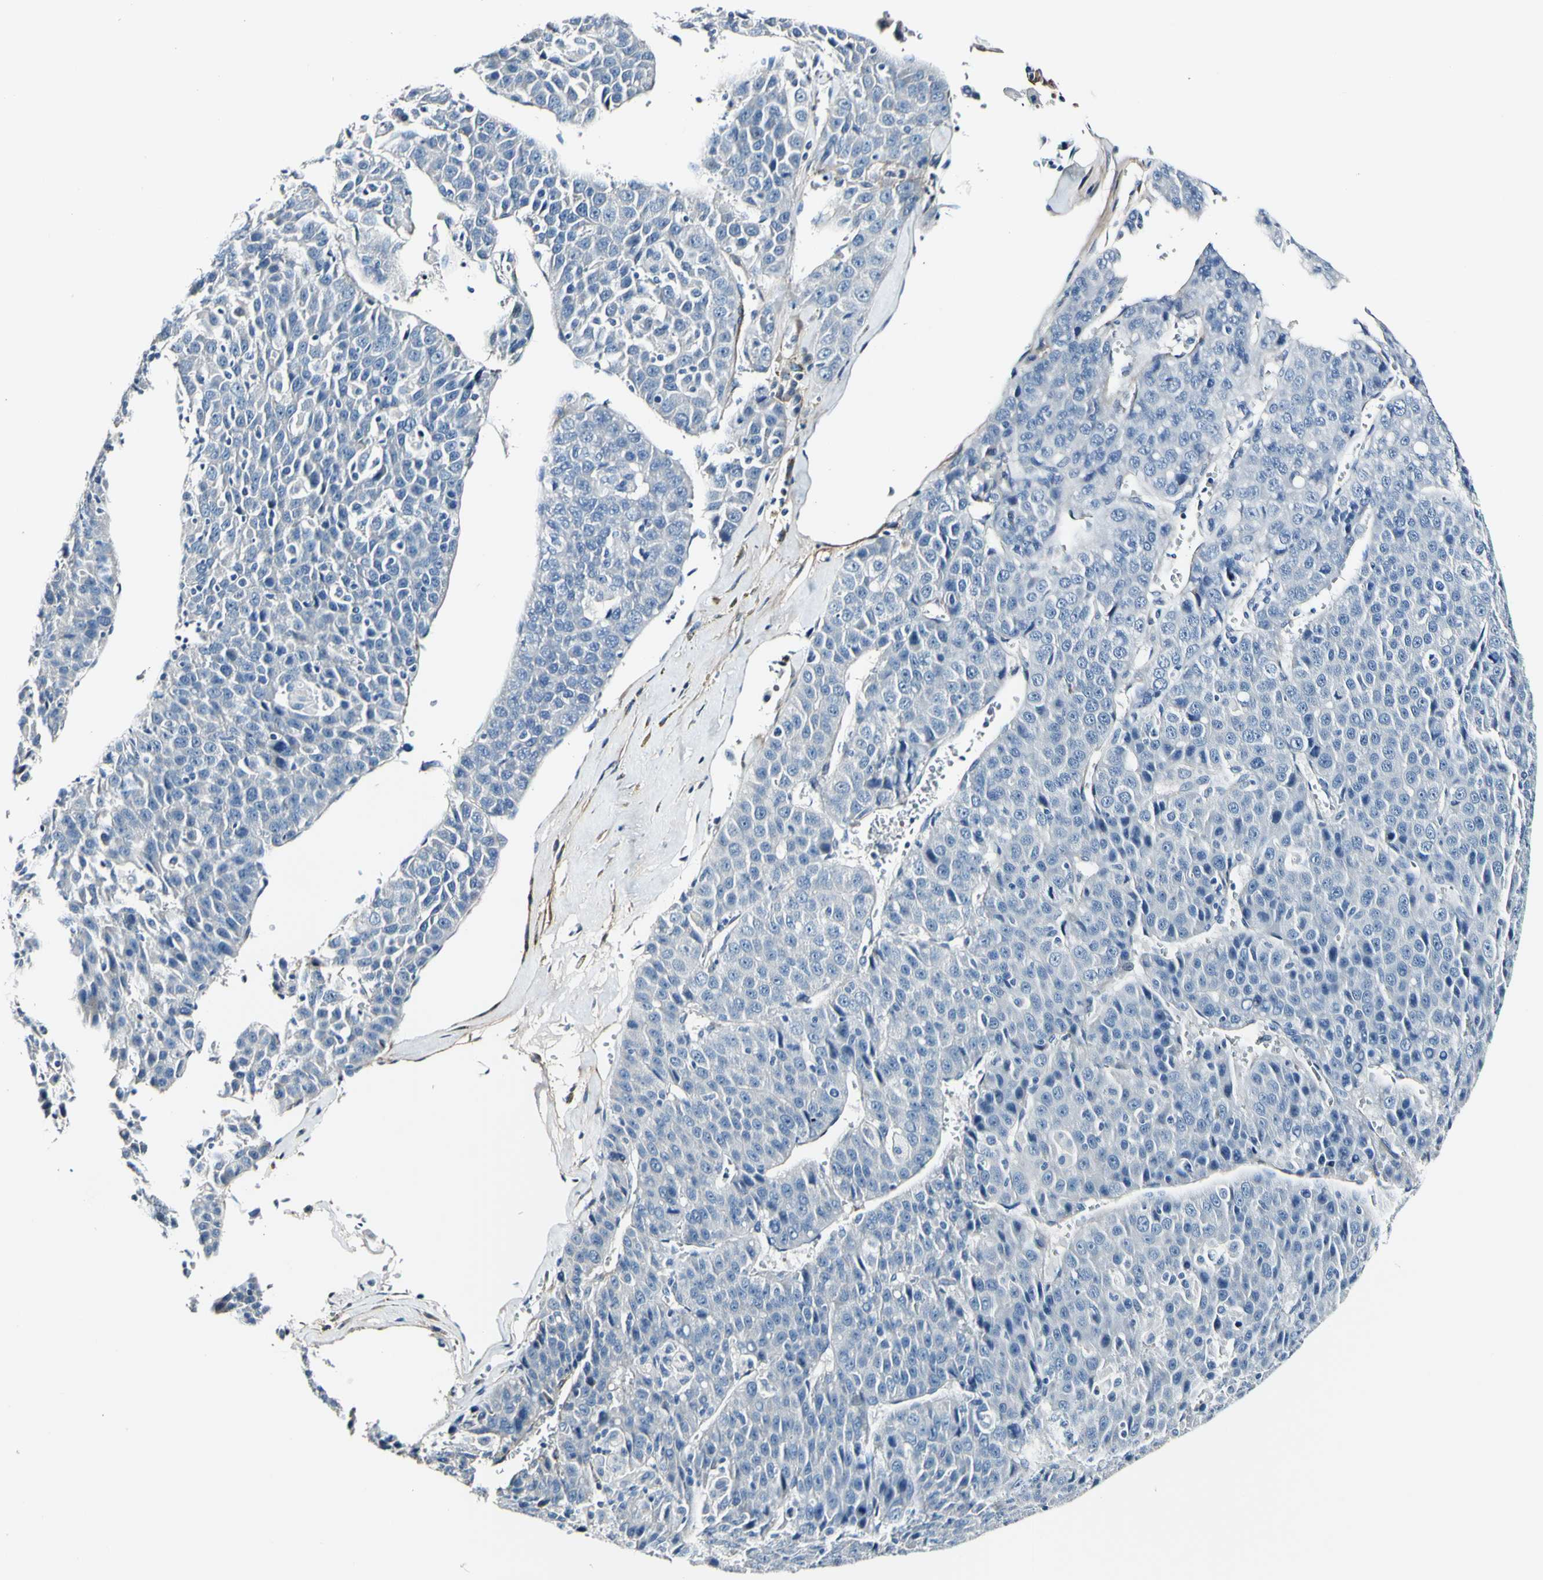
{"staining": {"intensity": "negative", "quantity": "none", "location": "none"}, "tissue": "liver cancer", "cell_type": "Tumor cells", "image_type": "cancer", "snomed": [{"axis": "morphology", "description": "Carcinoma, Hepatocellular, NOS"}, {"axis": "topography", "description": "Liver"}], "caption": "Immunohistochemistry histopathology image of neoplastic tissue: liver hepatocellular carcinoma stained with DAB demonstrates no significant protein positivity in tumor cells.", "gene": "COL6A3", "patient": {"sex": "female", "age": 53}}